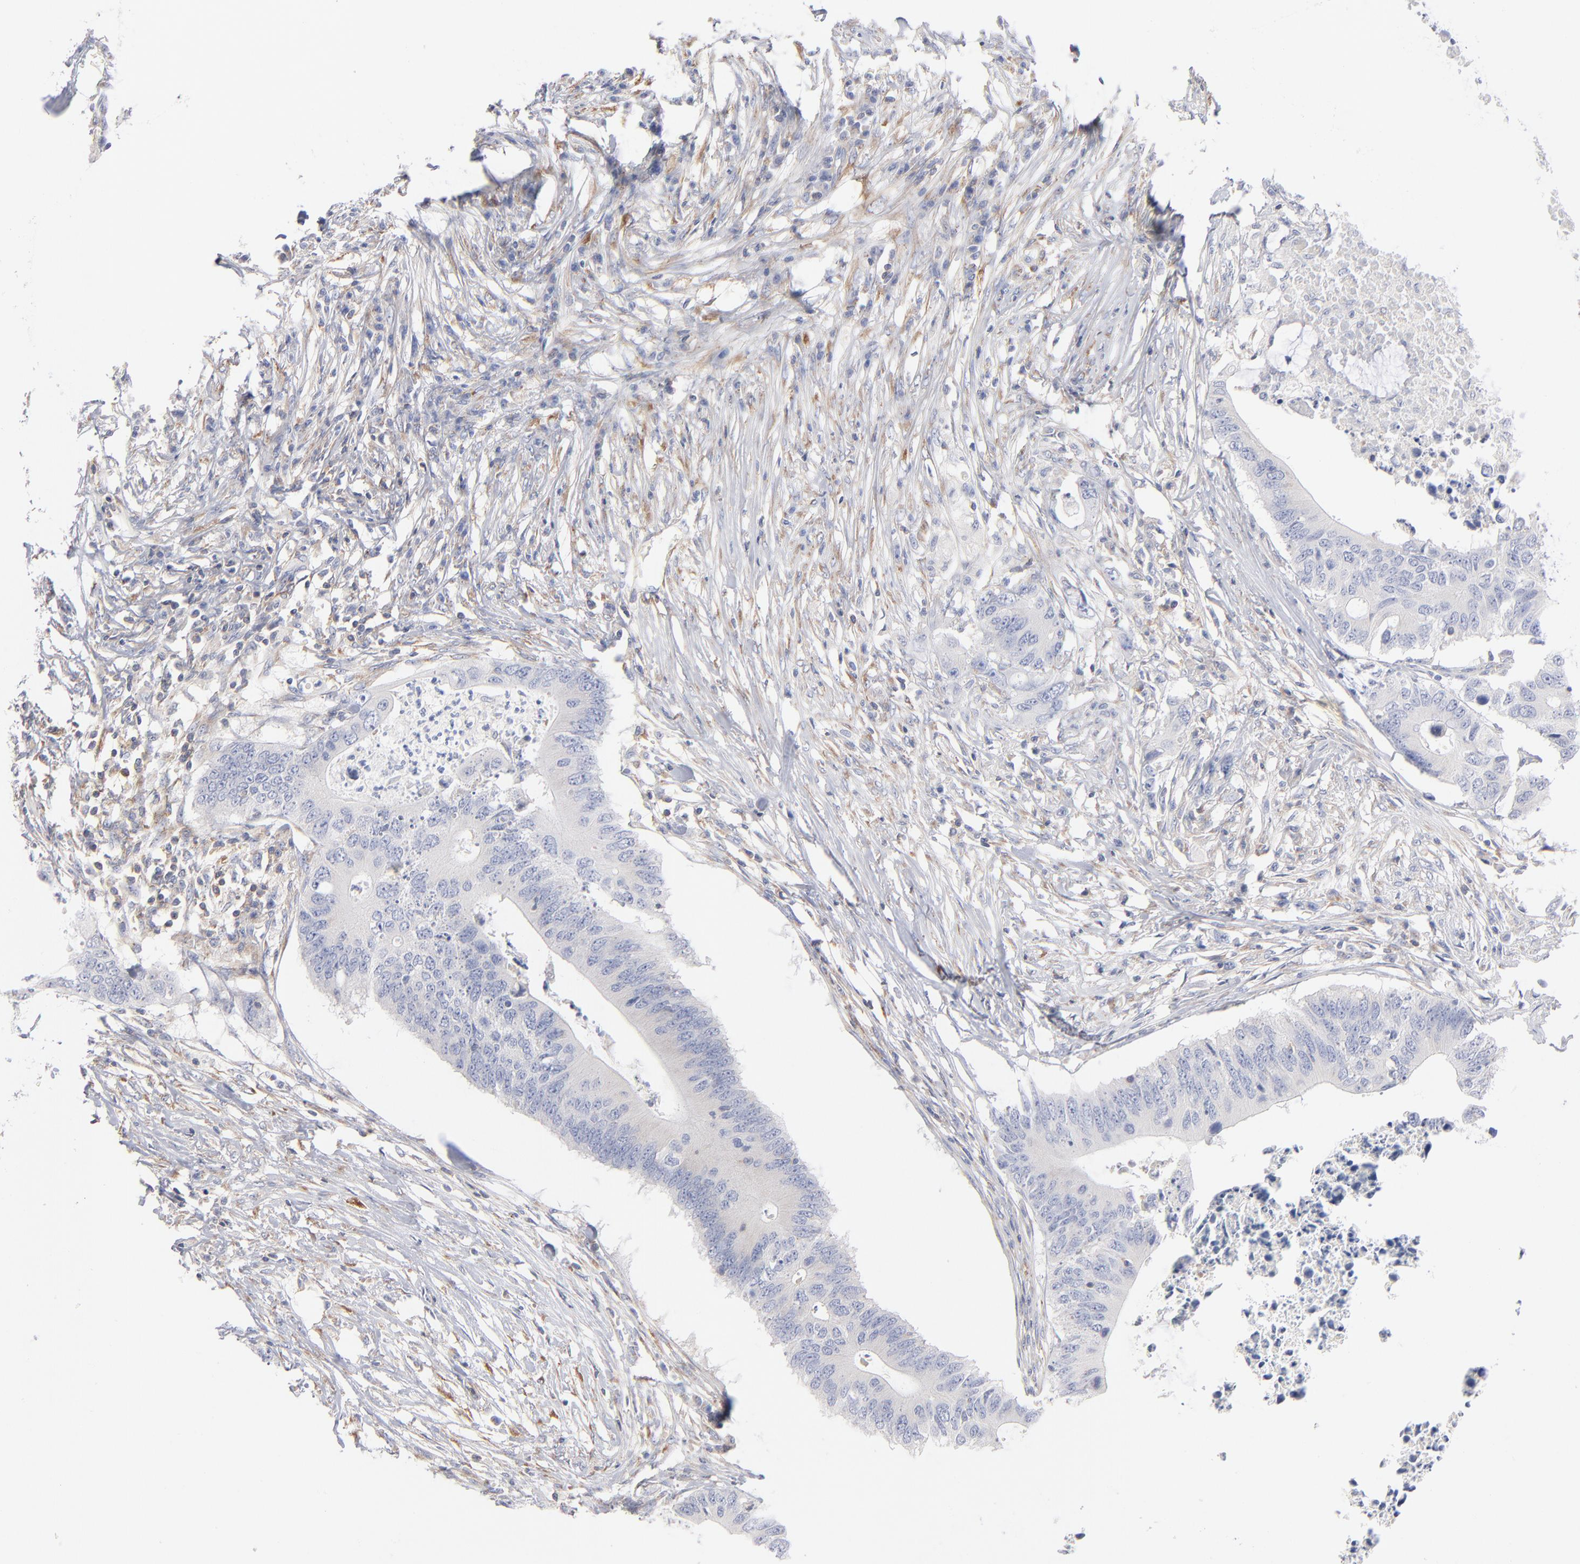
{"staining": {"intensity": "negative", "quantity": "none", "location": "none"}, "tissue": "colorectal cancer", "cell_type": "Tumor cells", "image_type": "cancer", "snomed": [{"axis": "morphology", "description": "Adenocarcinoma, NOS"}, {"axis": "topography", "description": "Colon"}], "caption": "Immunohistochemistry photomicrograph of neoplastic tissue: colorectal cancer stained with DAB reveals no significant protein expression in tumor cells.", "gene": "SEPTIN6", "patient": {"sex": "male", "age": 71}}